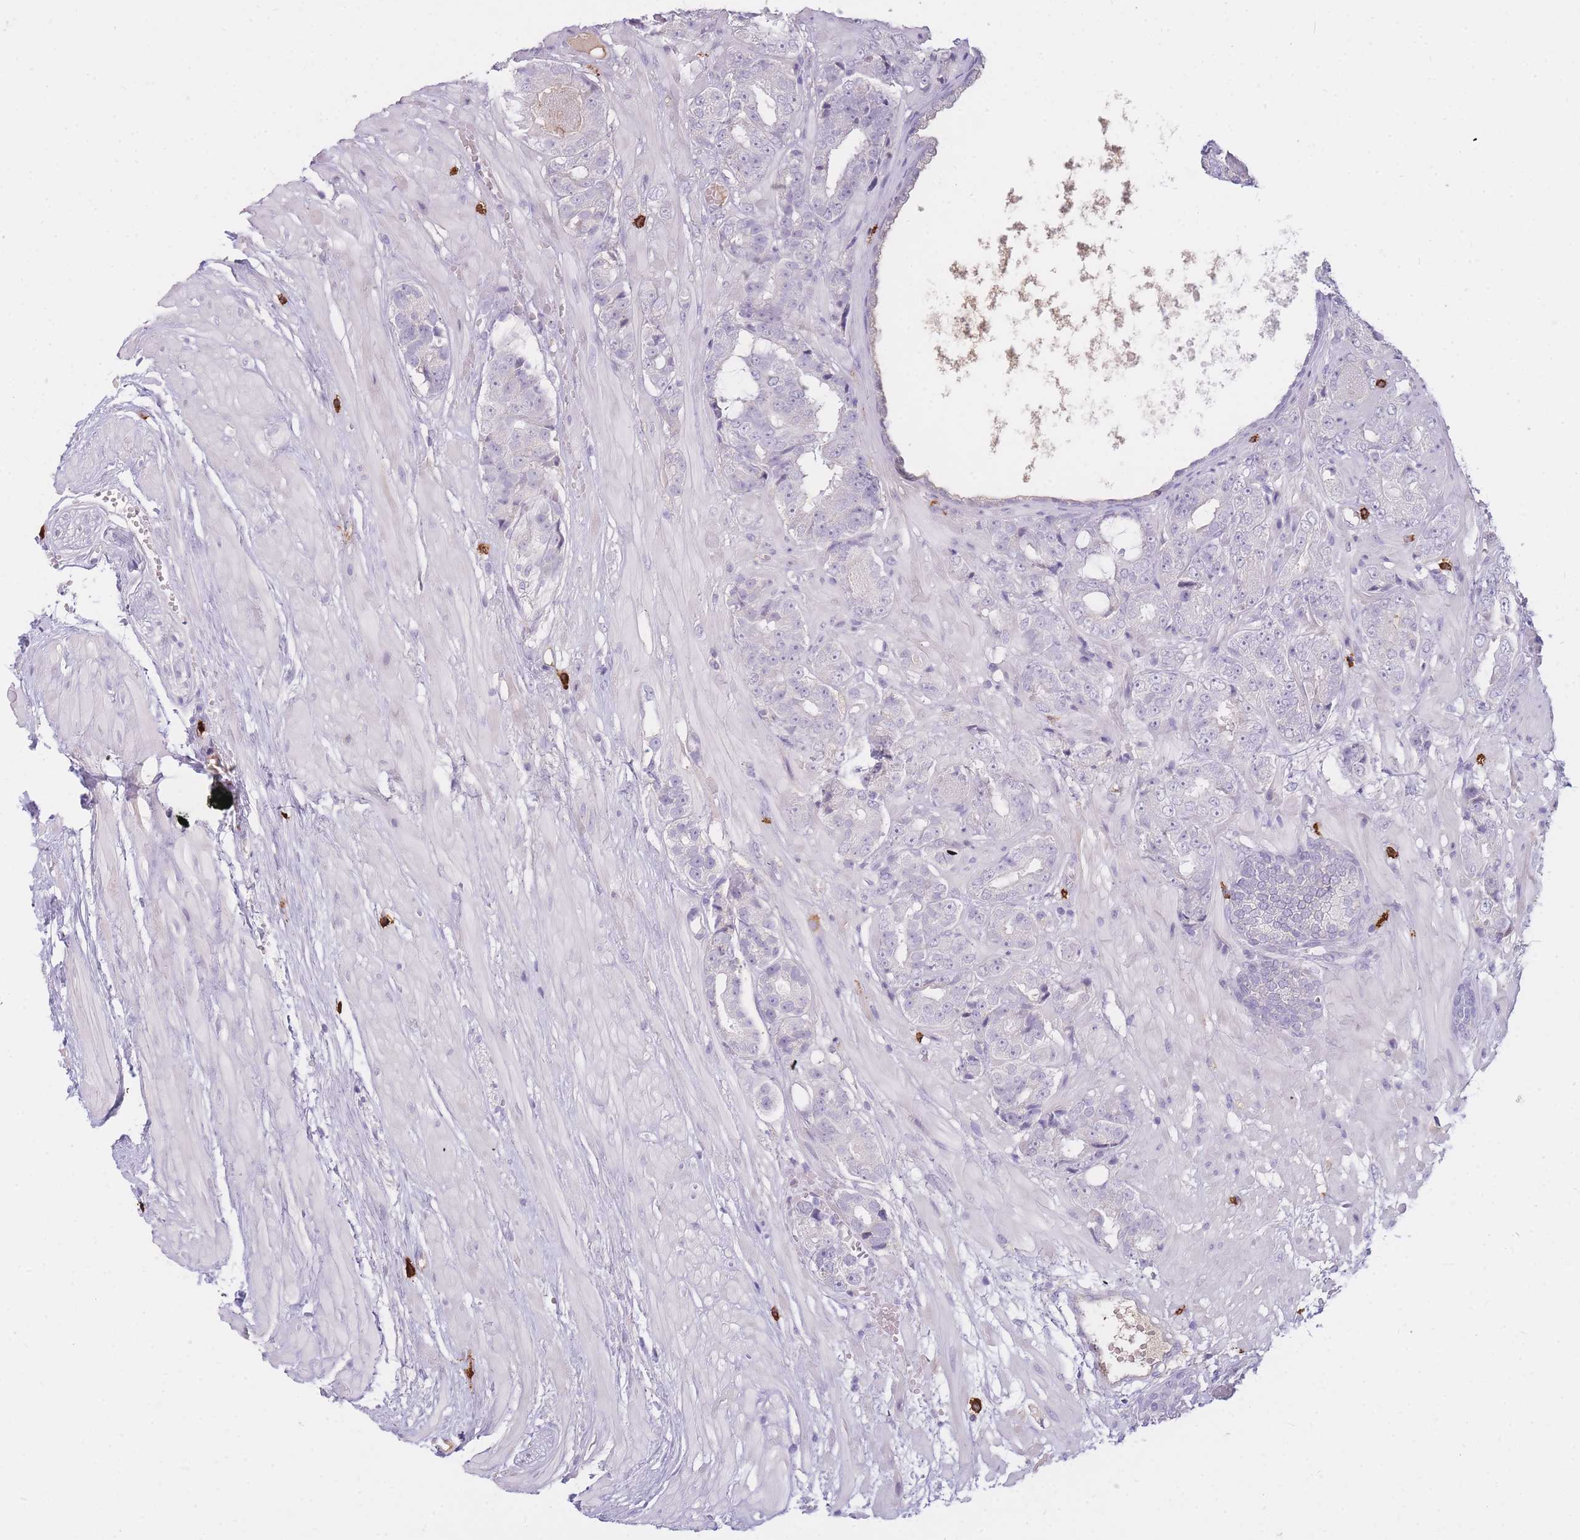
{"staining": {"intensity": "negative", "quantity": "none", "location": "none"}, "tissue": "prostate cancer", "cell_type": "Tumor cells", "image_type": "cancer", "snomed": [{"axis": "morphology", "description": "Adenocarcinoma, High grade"}, {"axis": "topography", "description": "Prostate"}], "caption": "Tumor cells are negative for brown protein staining in prostate adenocarcinoma (high-grade). (DAB immunohistochemistry visualized using brightfield microscopy, high magnification).", "gene": "TPSD1", "patient": {"sex": "male", "age": 71}}